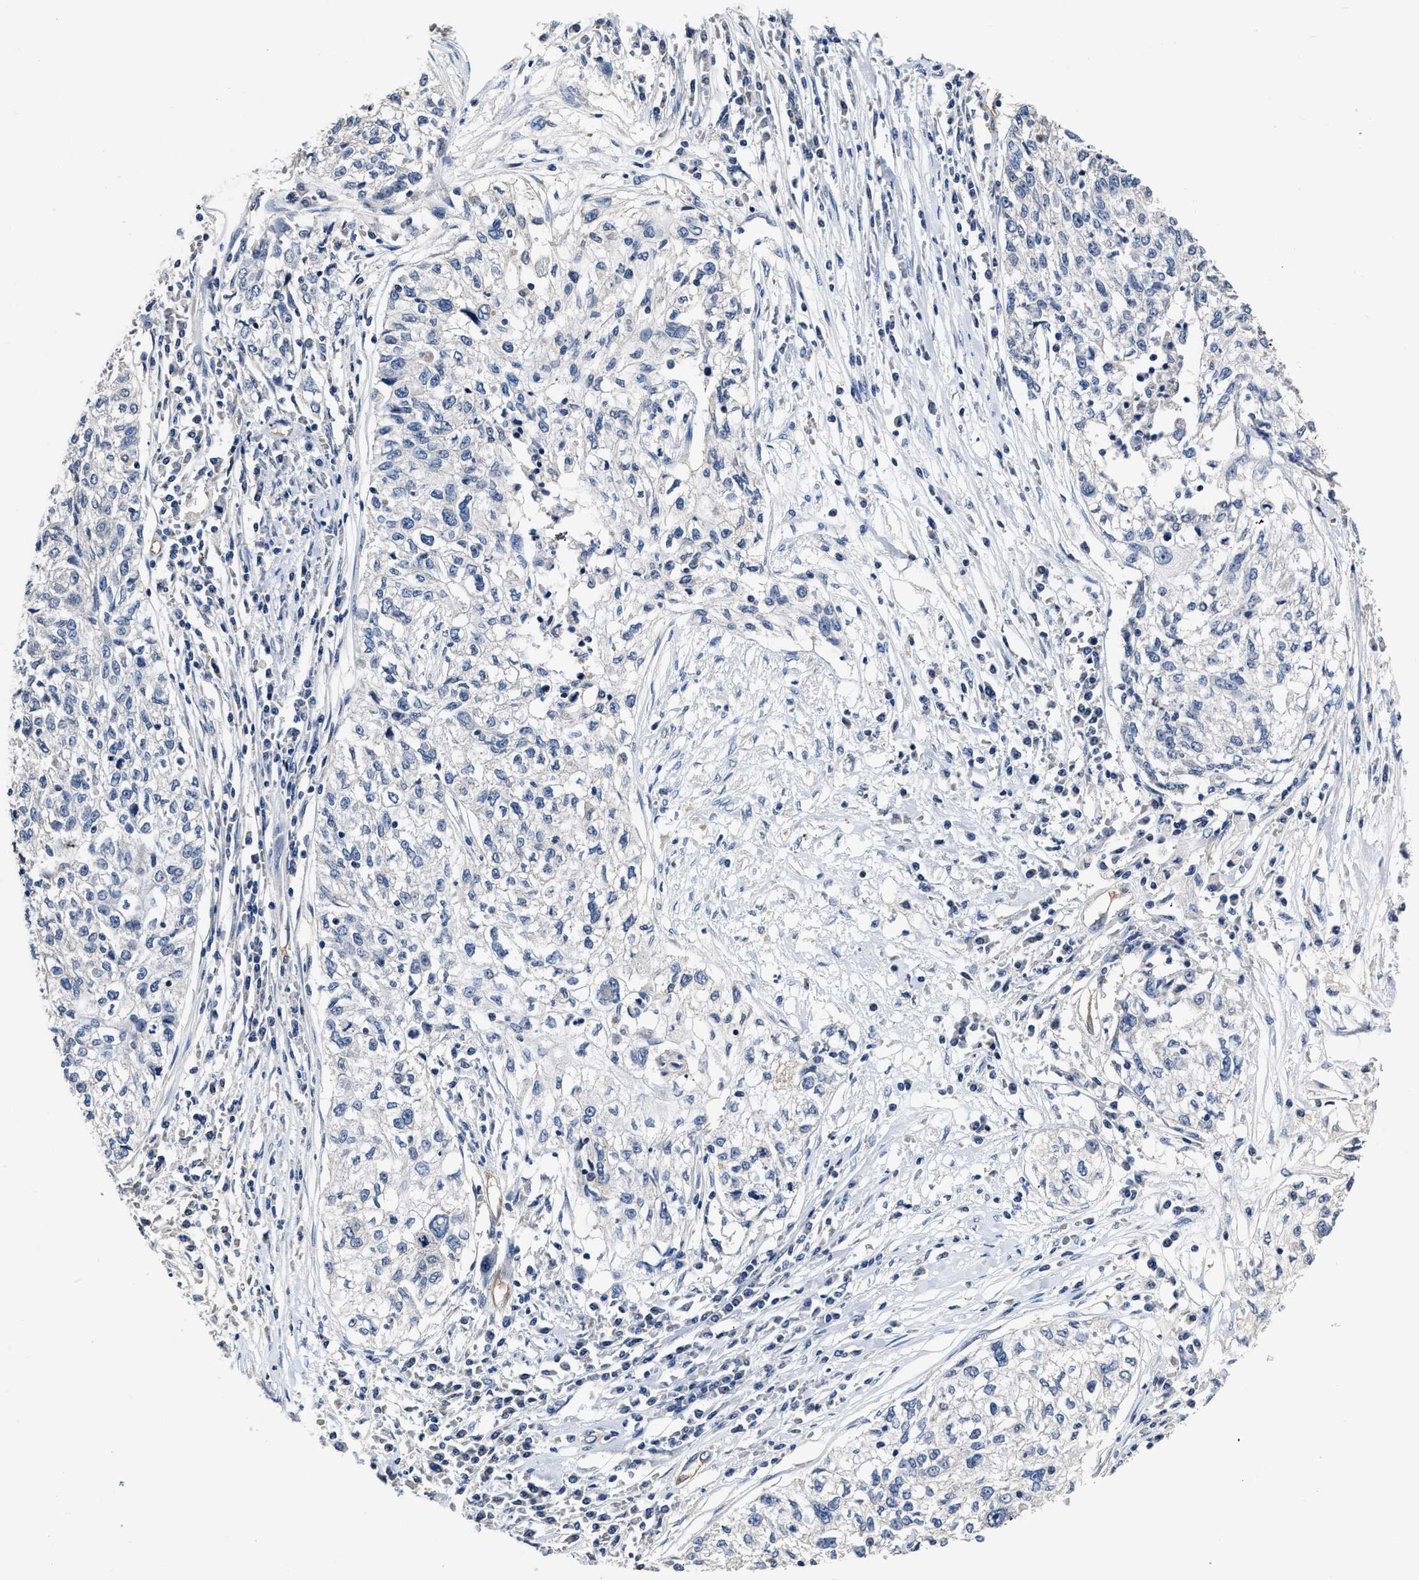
{"staining": {"intensity": "negative", "quantity": "none", "location": "none"}, "tissue": "cervical cancer", "cell_type": "Tumor cells", "image_type": "cancer", "snomed": [{"axis": "morphology", "description": "Squamous cell carcinoma, NOS"}, {"axis": "topography", "description": "Cervix"}], "caption": "This is an immunohistochemistry (IHC) image of squamous cell carcinoma (cervical). There is no expression in tumor cells.", "gene": "C22orf42", "patient": {"sex": "female", "age": 57}}